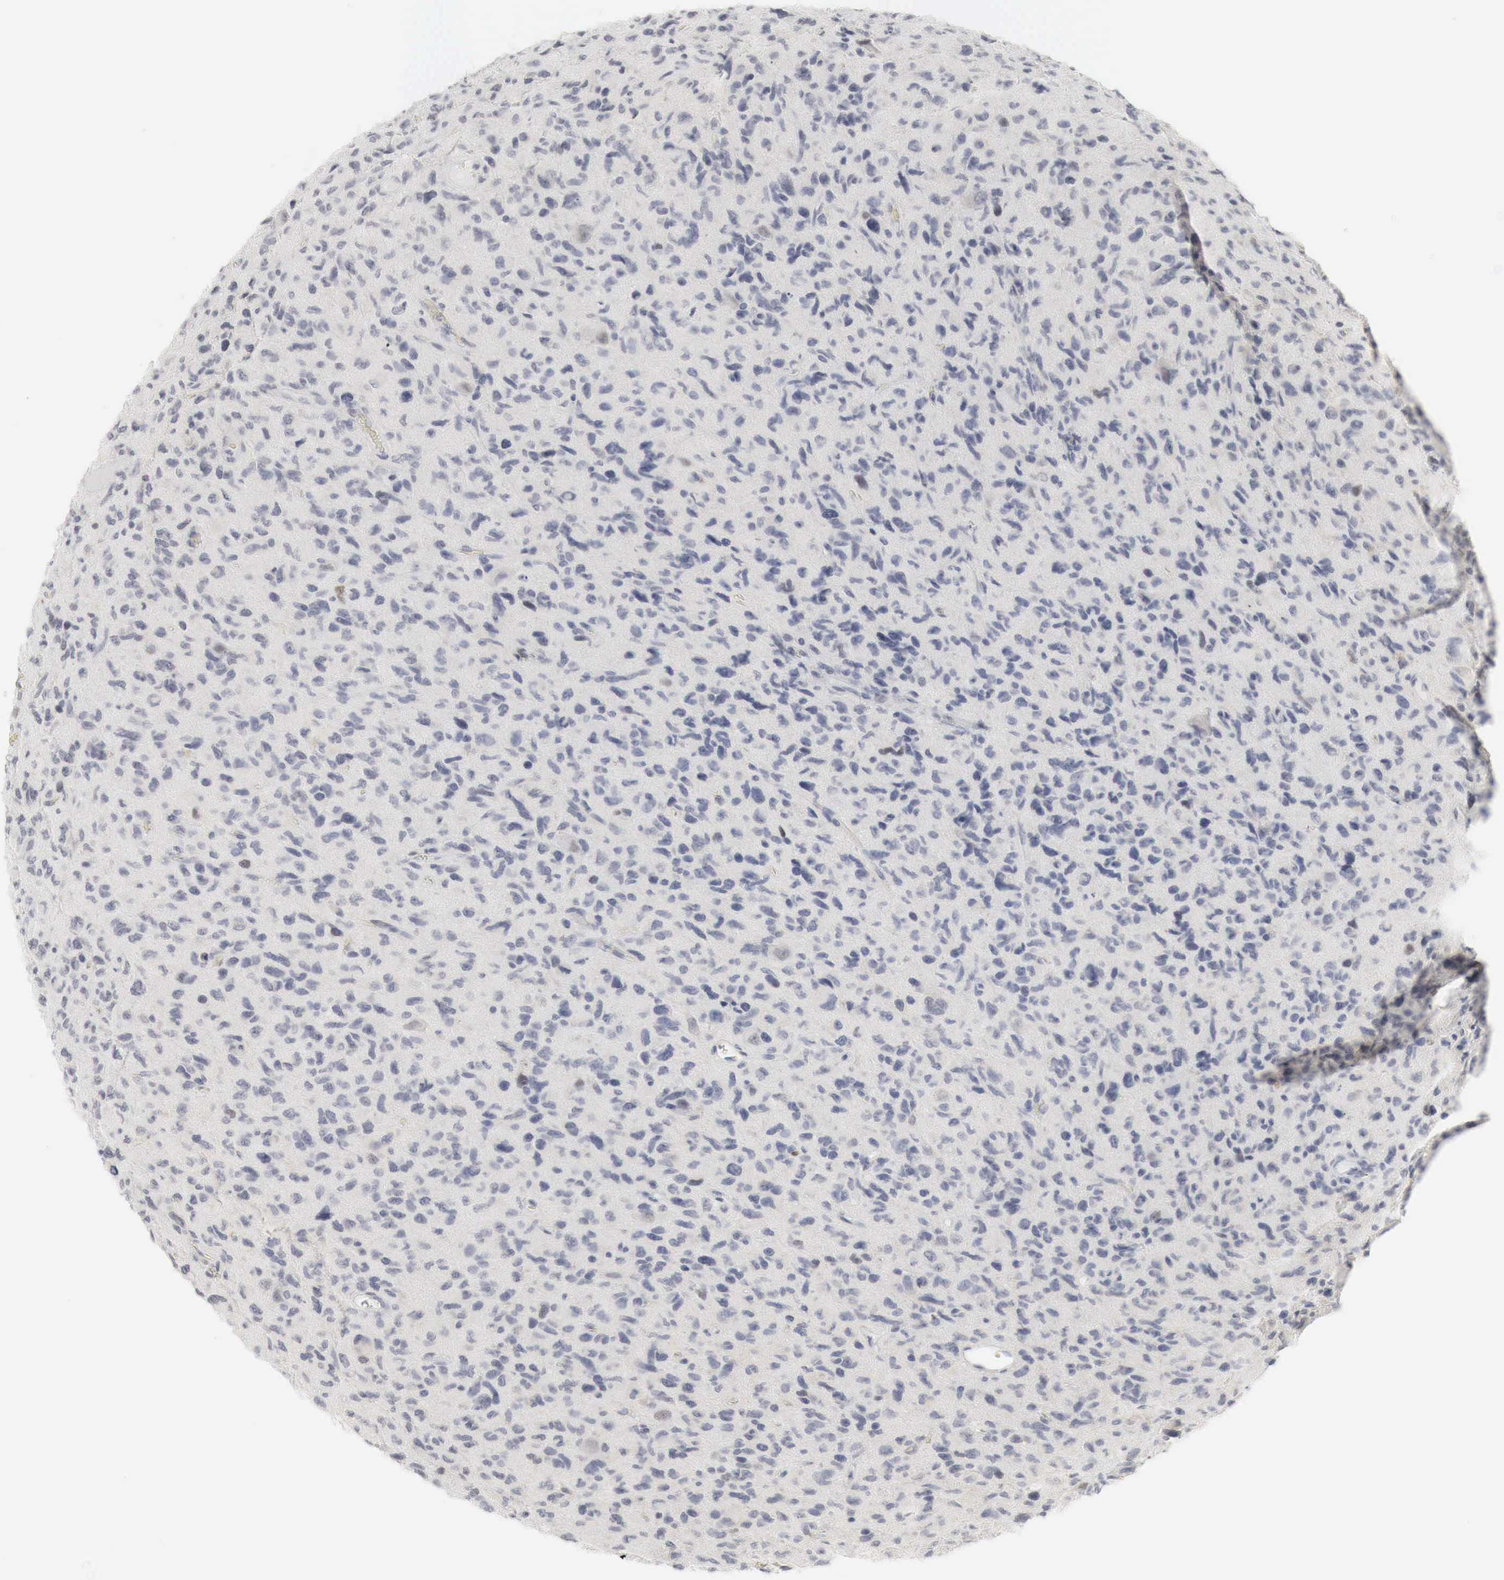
{"staining": {"intensity": "negative", "quantity": "none", "location": "none"}, "tissue": "glioma", "cell_type": "Tumor cells", "image_type": "cancer", "snomed": [{"axis": "morphology", "description": "Glioma, malignant, High grade"}, {"axis": "topography", "description": "Brain"}], "caption": "An immunohistochemistry image of glioma is shown. There is no staining in tumor cells of glioma.", "gene": "TP63", "patient": {"sex": "female", "age": 60}}